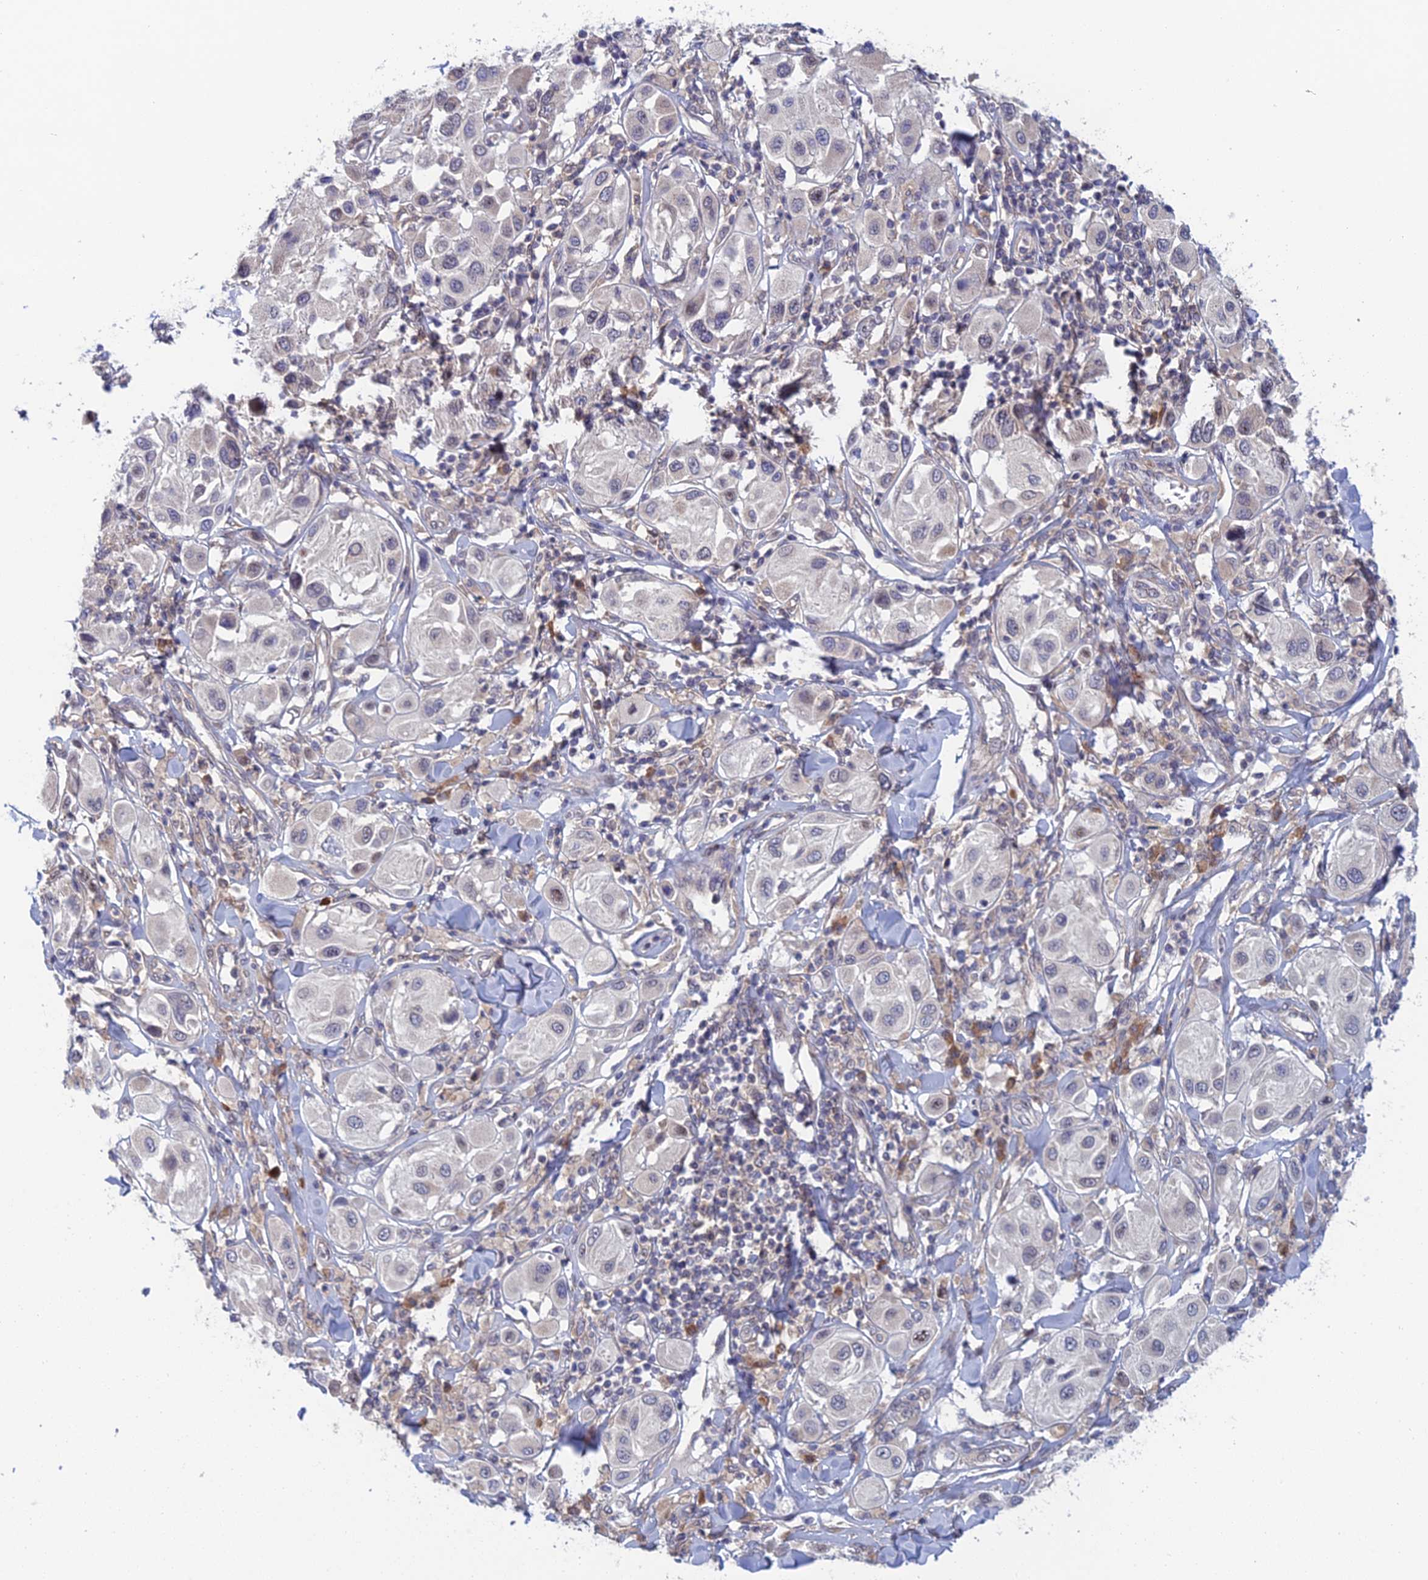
{"staining": {"intensity": "negative", "quantity": "none", "location": "none"}, "tissue": "melanoma", "cell_type": "Tumor cells", "image_type": "cancer", "snomed": [{"axis": "morphology", "description": "Malignant melanoma, Metastatic site"}, {"axis": "topography", "description": "Skin"}], "caption": "Malignant melanoma (metastatic site) stained for a protein using immunohistochemistry (IHC) shows no positivity tumor cells.", "gene": "SRA1", "patient": {"sex": "male", "age": 41}}